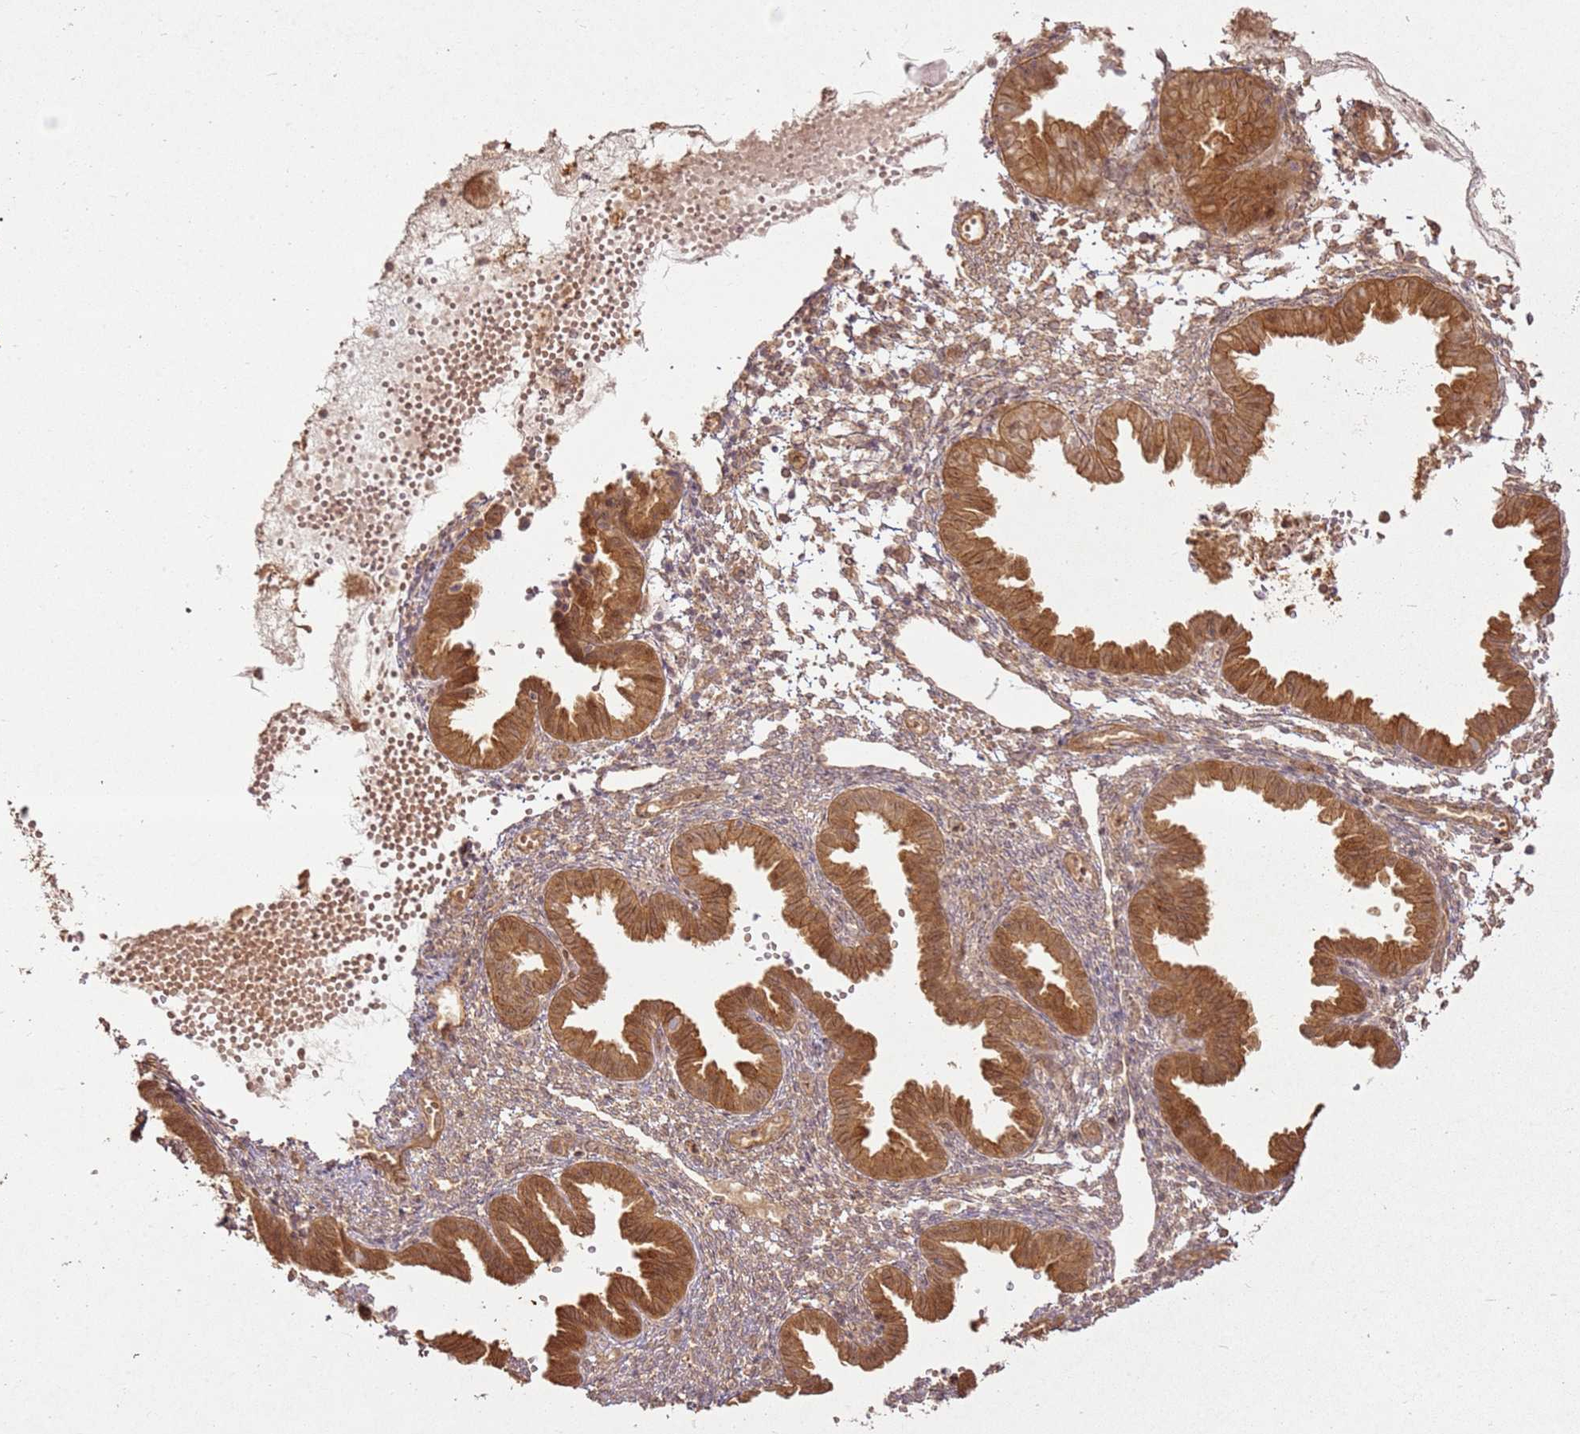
{"staining": {"intensity": "weak", "quantity": "25%-75%", "location": "cytoplasmic/membranous"}, "tissue": "endometrium", "cell_type": "Cells in endometrial stroma", "image_type": "normal", "snomed": [{"axis": "morphology", "description": "Normal tissue, NOS"}, {"axis": "topography", "description": "Endometrium"}], "caption": "Cells in endometrial stroma display low levels of weak cytoplasmic/membranous staining in about 25%-75% of cells in unremarkable endometrium. The staining is performed using DAB (3,3'-diaminobenzidine) brown chromogen to label protein expression. The nuclei are counter-stained blue using hematoxylin.", "gene": "ZNF776", "patient": {"sex": "female", "age": 33}}